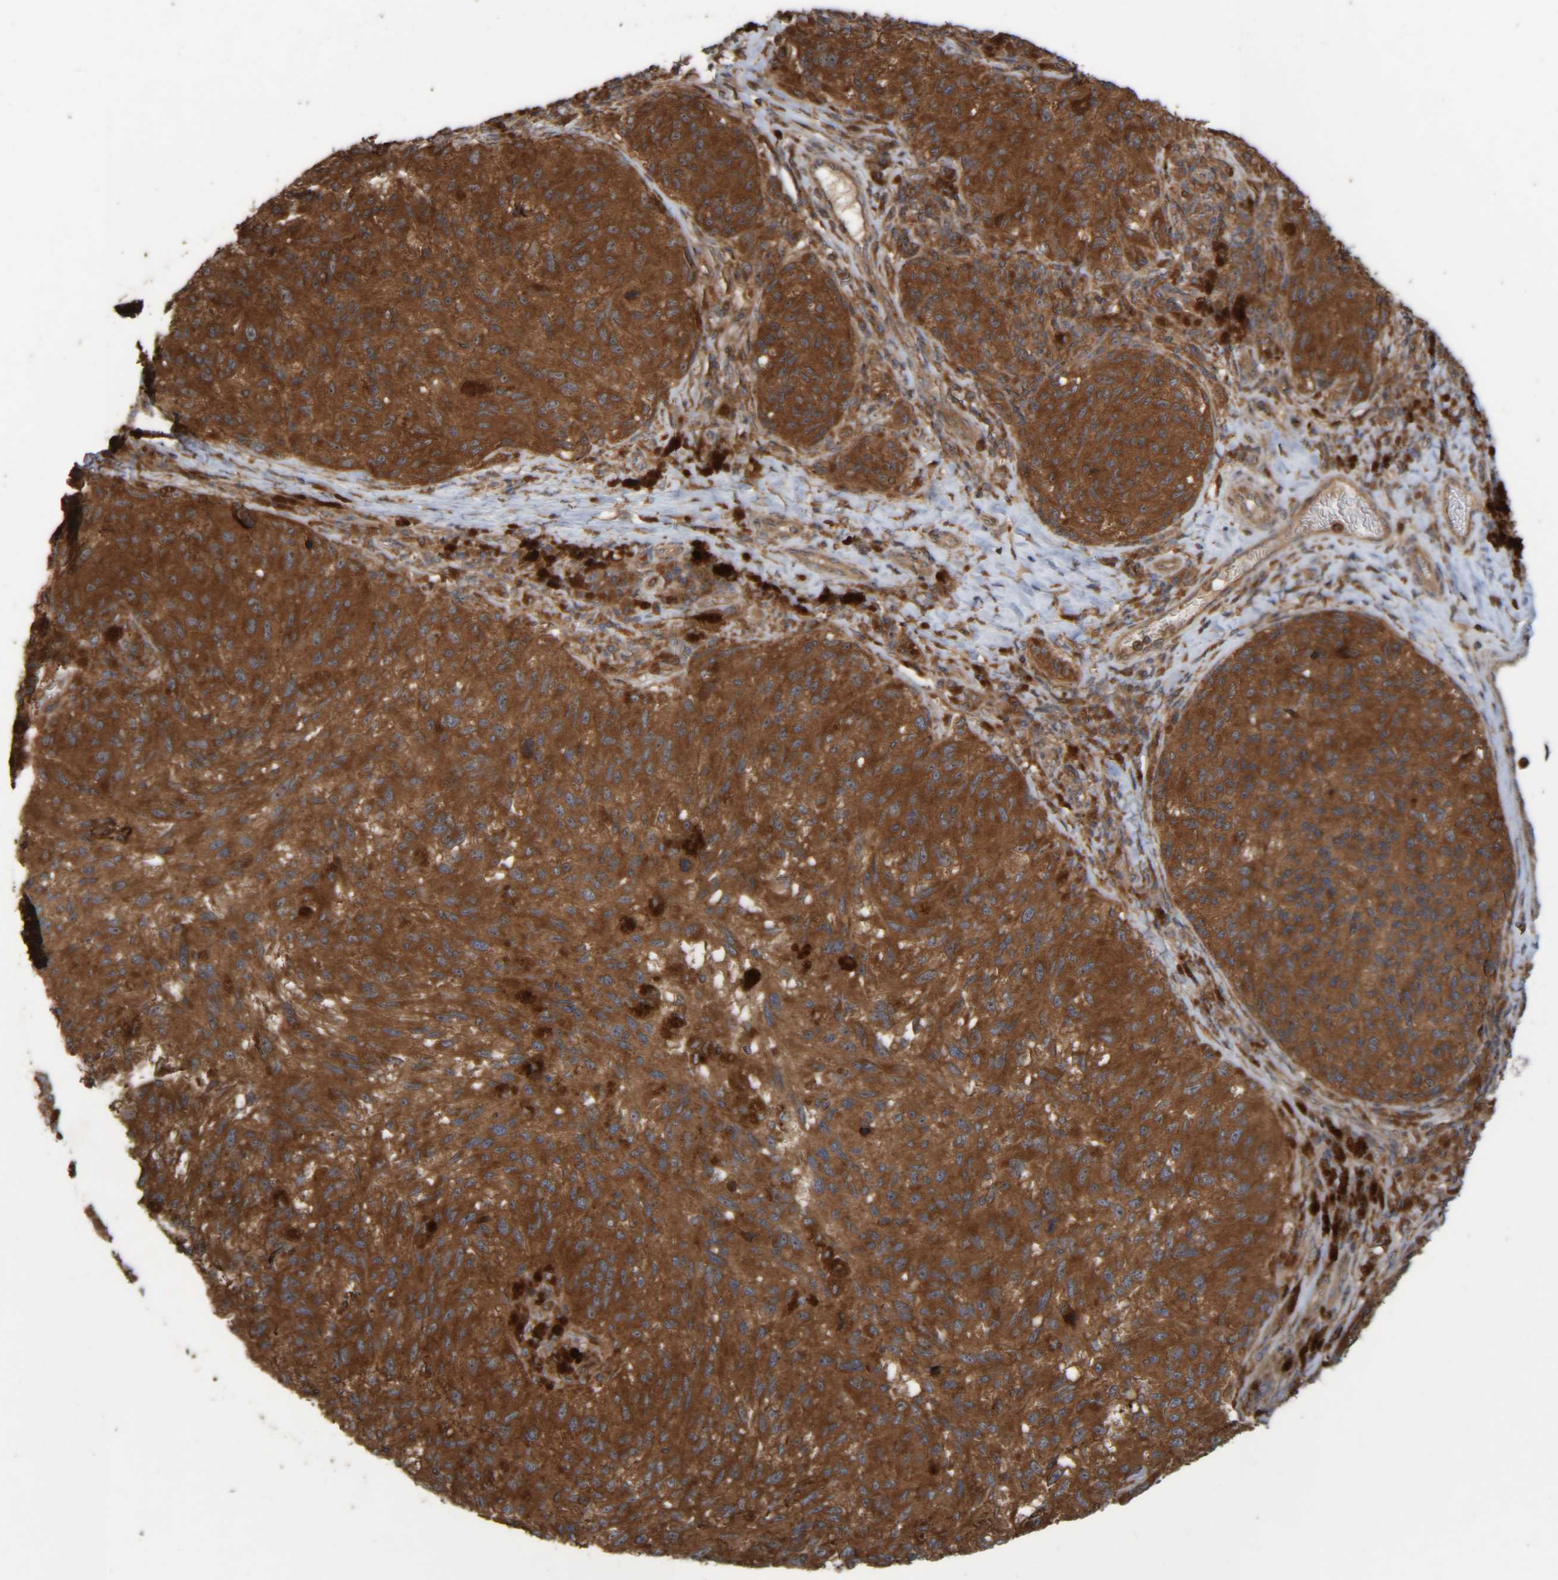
{"staining": {"intensity": "strong", "quantity": ">75%", "location": "cytoplasmic/membranous"}, "tissue": "melanoma", "cell_type": "Tumor cells", "image_type": "cancer", "snomed": [{"axis": "morphology", "description": "Malignant melanoma, NOS"}, {"axis": "topography", "description": "Skin"}], "caption": "Malignant melanoma tissue exhibits strong cytoplasmic/membranous expression in about >75% of tumor cells, visualized by immunohistochemistry. The staining was performed using DAB to visualize the protein expression in brown, while the nuclei were stained in blue with hematoxylin (Magnification: 20x).", "gene": "CCDC57", "patient": {"sex": "female", "age": 73}}